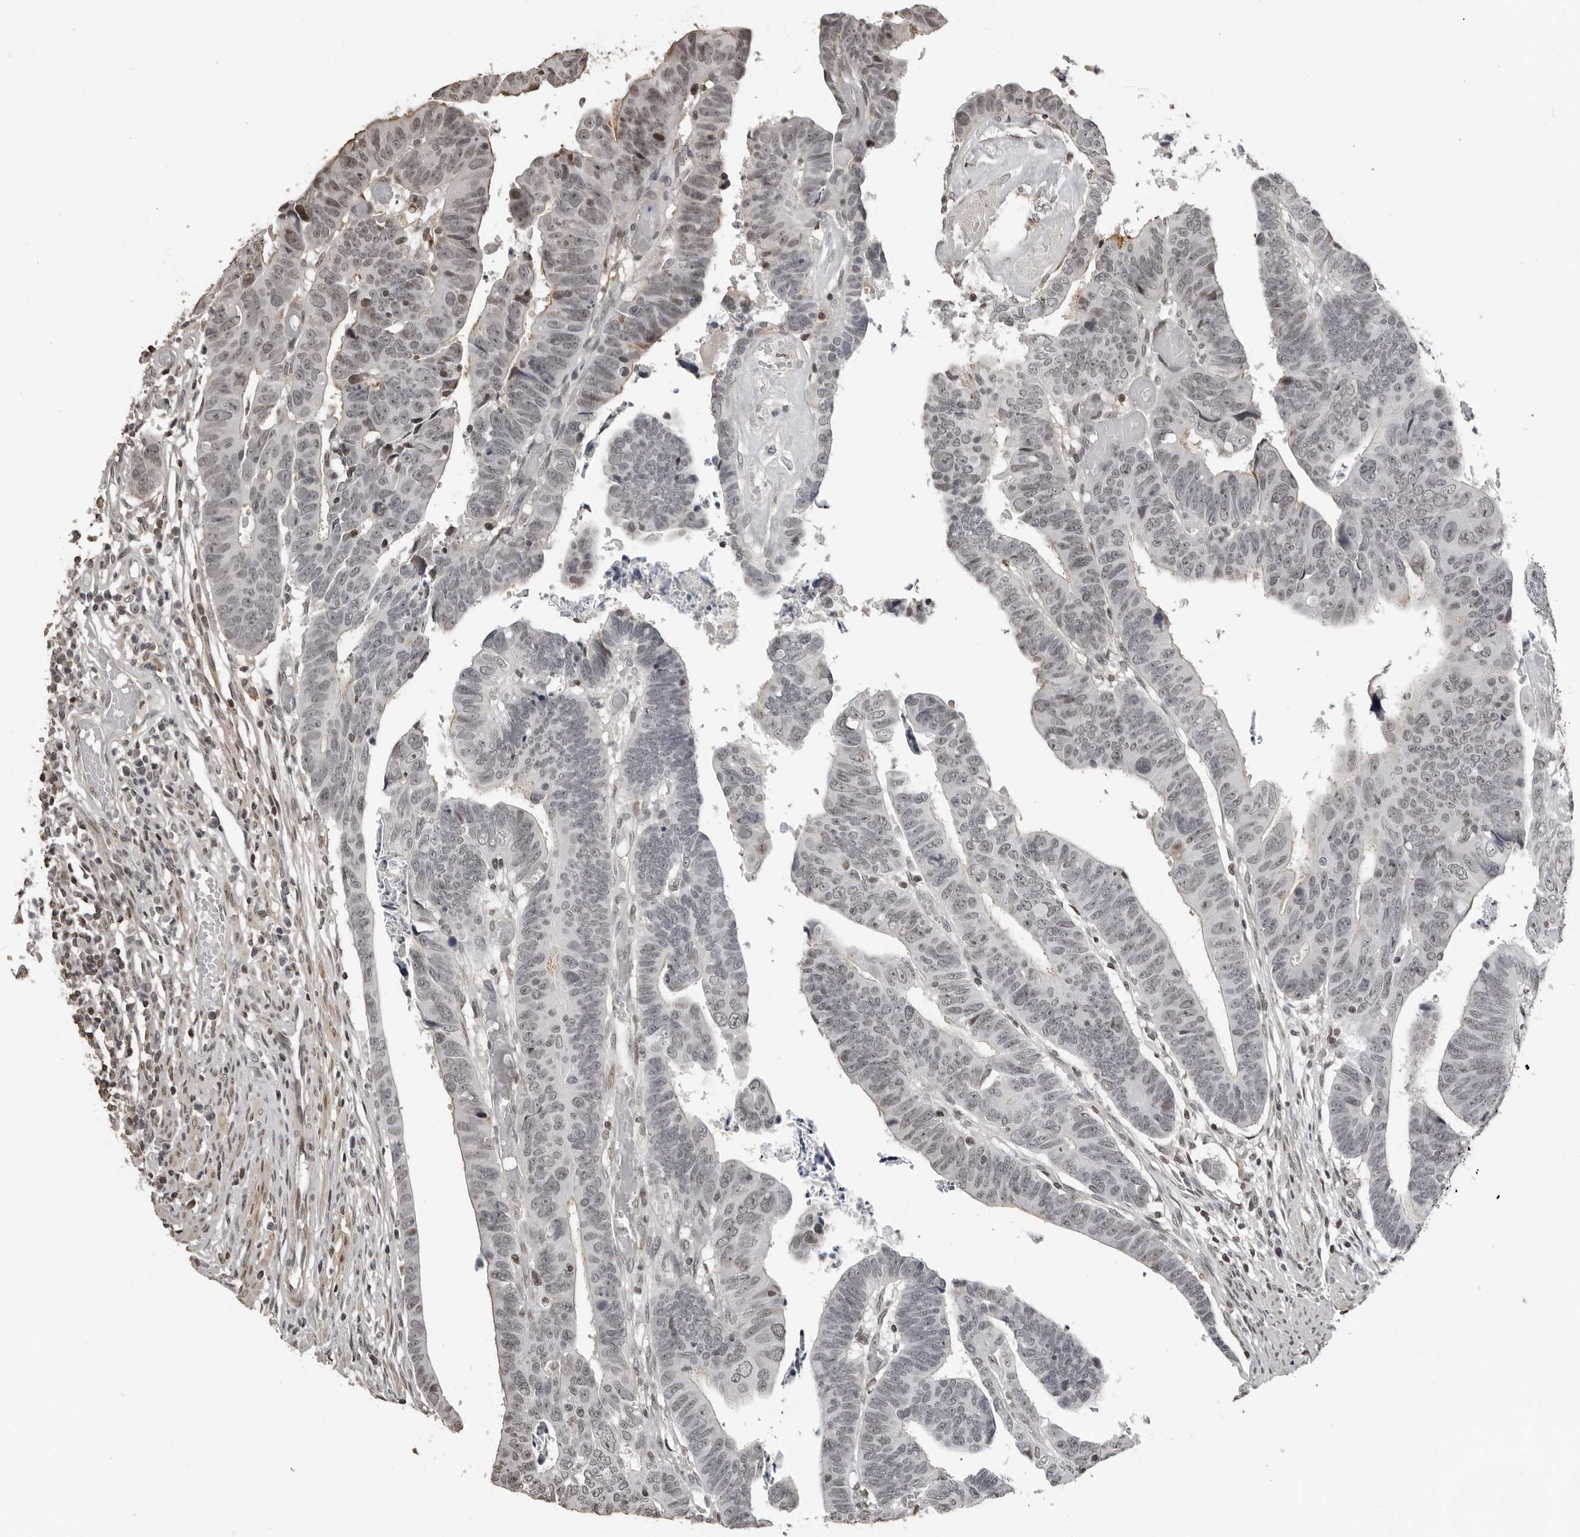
{"staining": {"intensity": "weak", "quantity": "<25%", "location": "nuclear"}, "tissue": "colorectal cancer", "cell_type": "Tumor cells", "image_type": "cancer", "snomed": [{"axis": "morphology", "description": "Adenocarcinoma, NOS"}, {"axis": "topography", "description": "Rectum"}], "caption": "The image reveals no staining of tumor cells in colorectal cancer (adenocarcinoma). Nuclei are stained in blue.", "gene": "ORC1", "patient": {"sex": "female", "age": 65}}